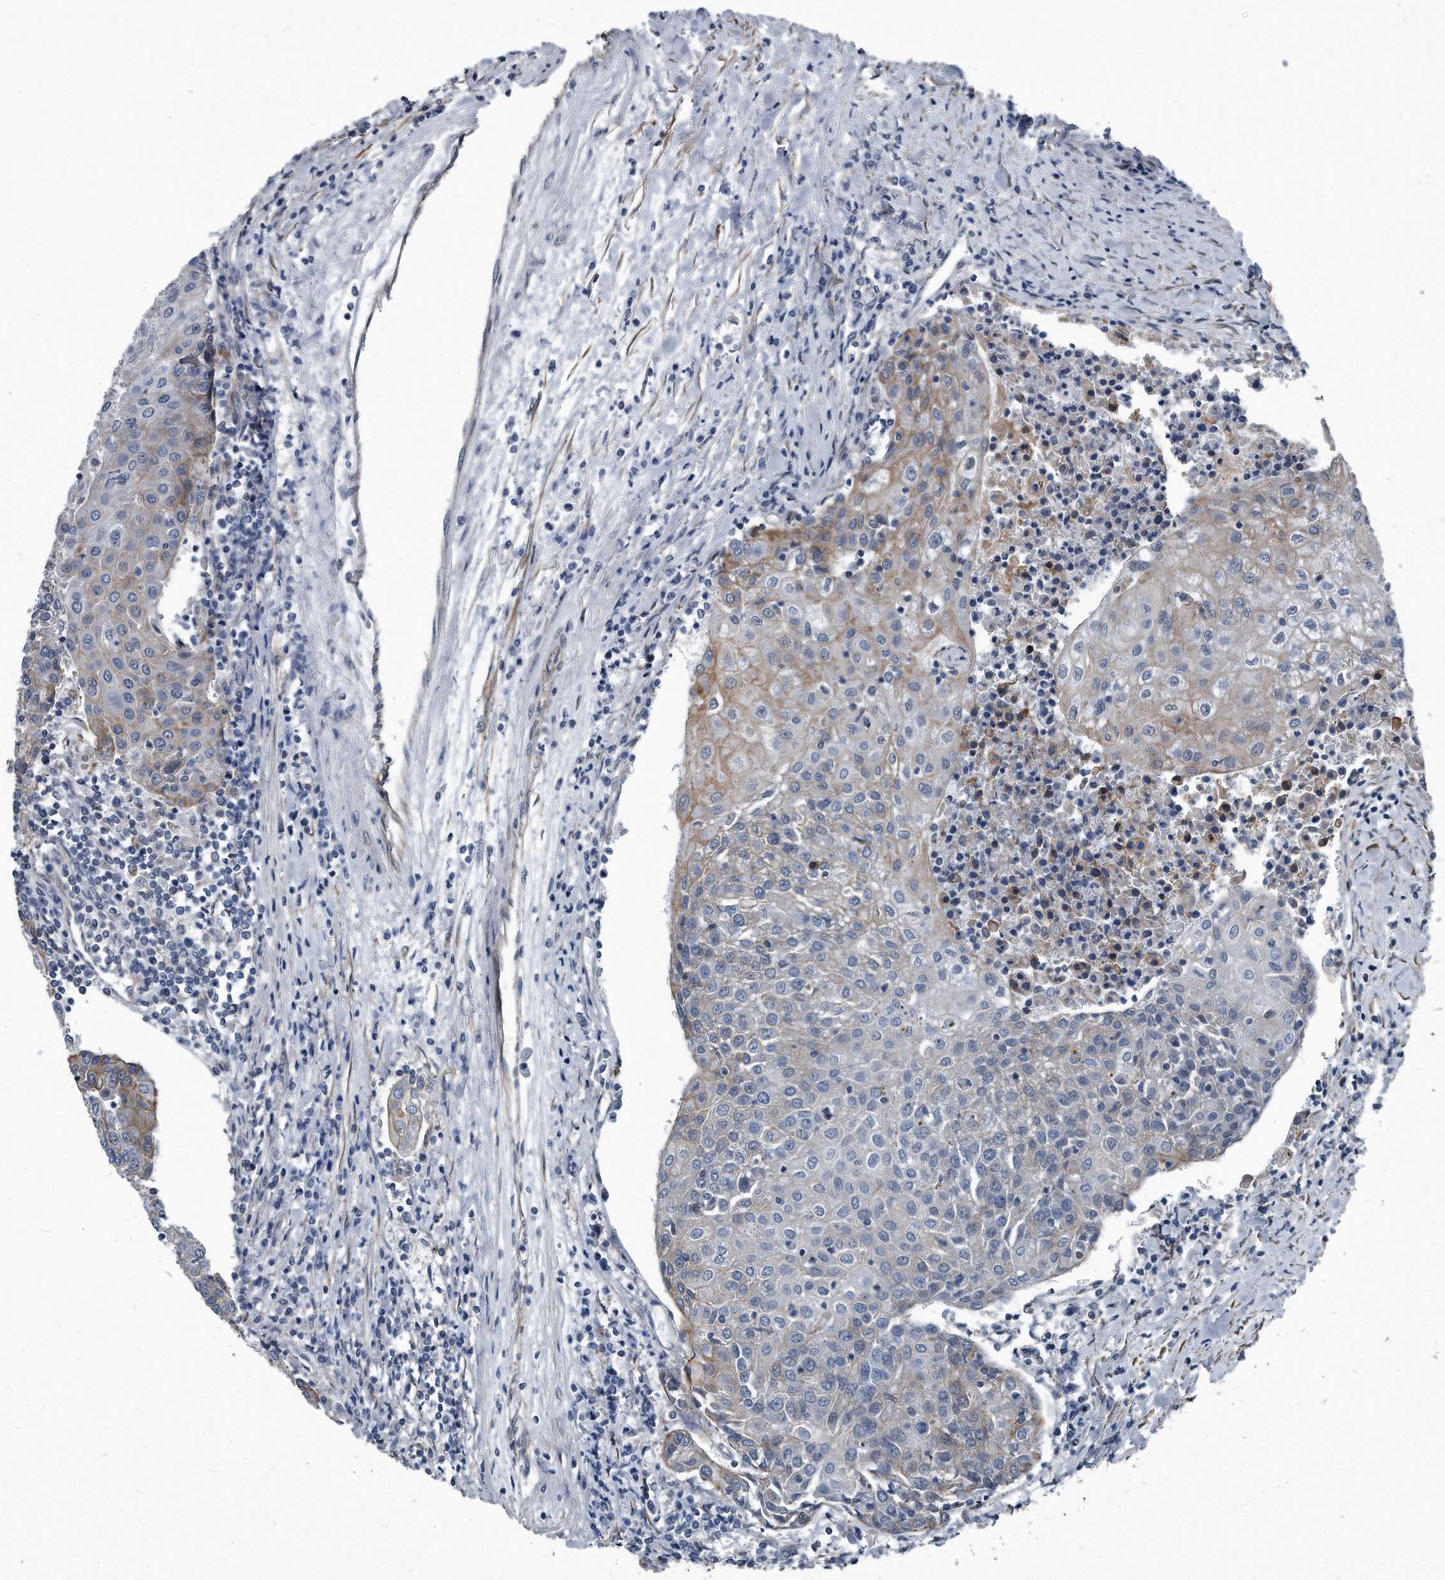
{"staining": {"intensity": "weak", "quantity": "<25%", "location": "cytoplasmic/membranous"}, "tissue": "urothelial cancer", "cell_type": "Tumor cells", "image_type": "cancer", "snomed": [{"axis": "morphology", "description": "Urothelial carcinoma, High grade"}, {"axis": "topography", "description": "Urinary bladder"}], "caption": "Immunohistochemical staining of human urothelial carcinoma (high-grade) displays no significant staining in tumor cells.", "gene": "PLEC", "patient": {"sex": "female", "age": 85}}